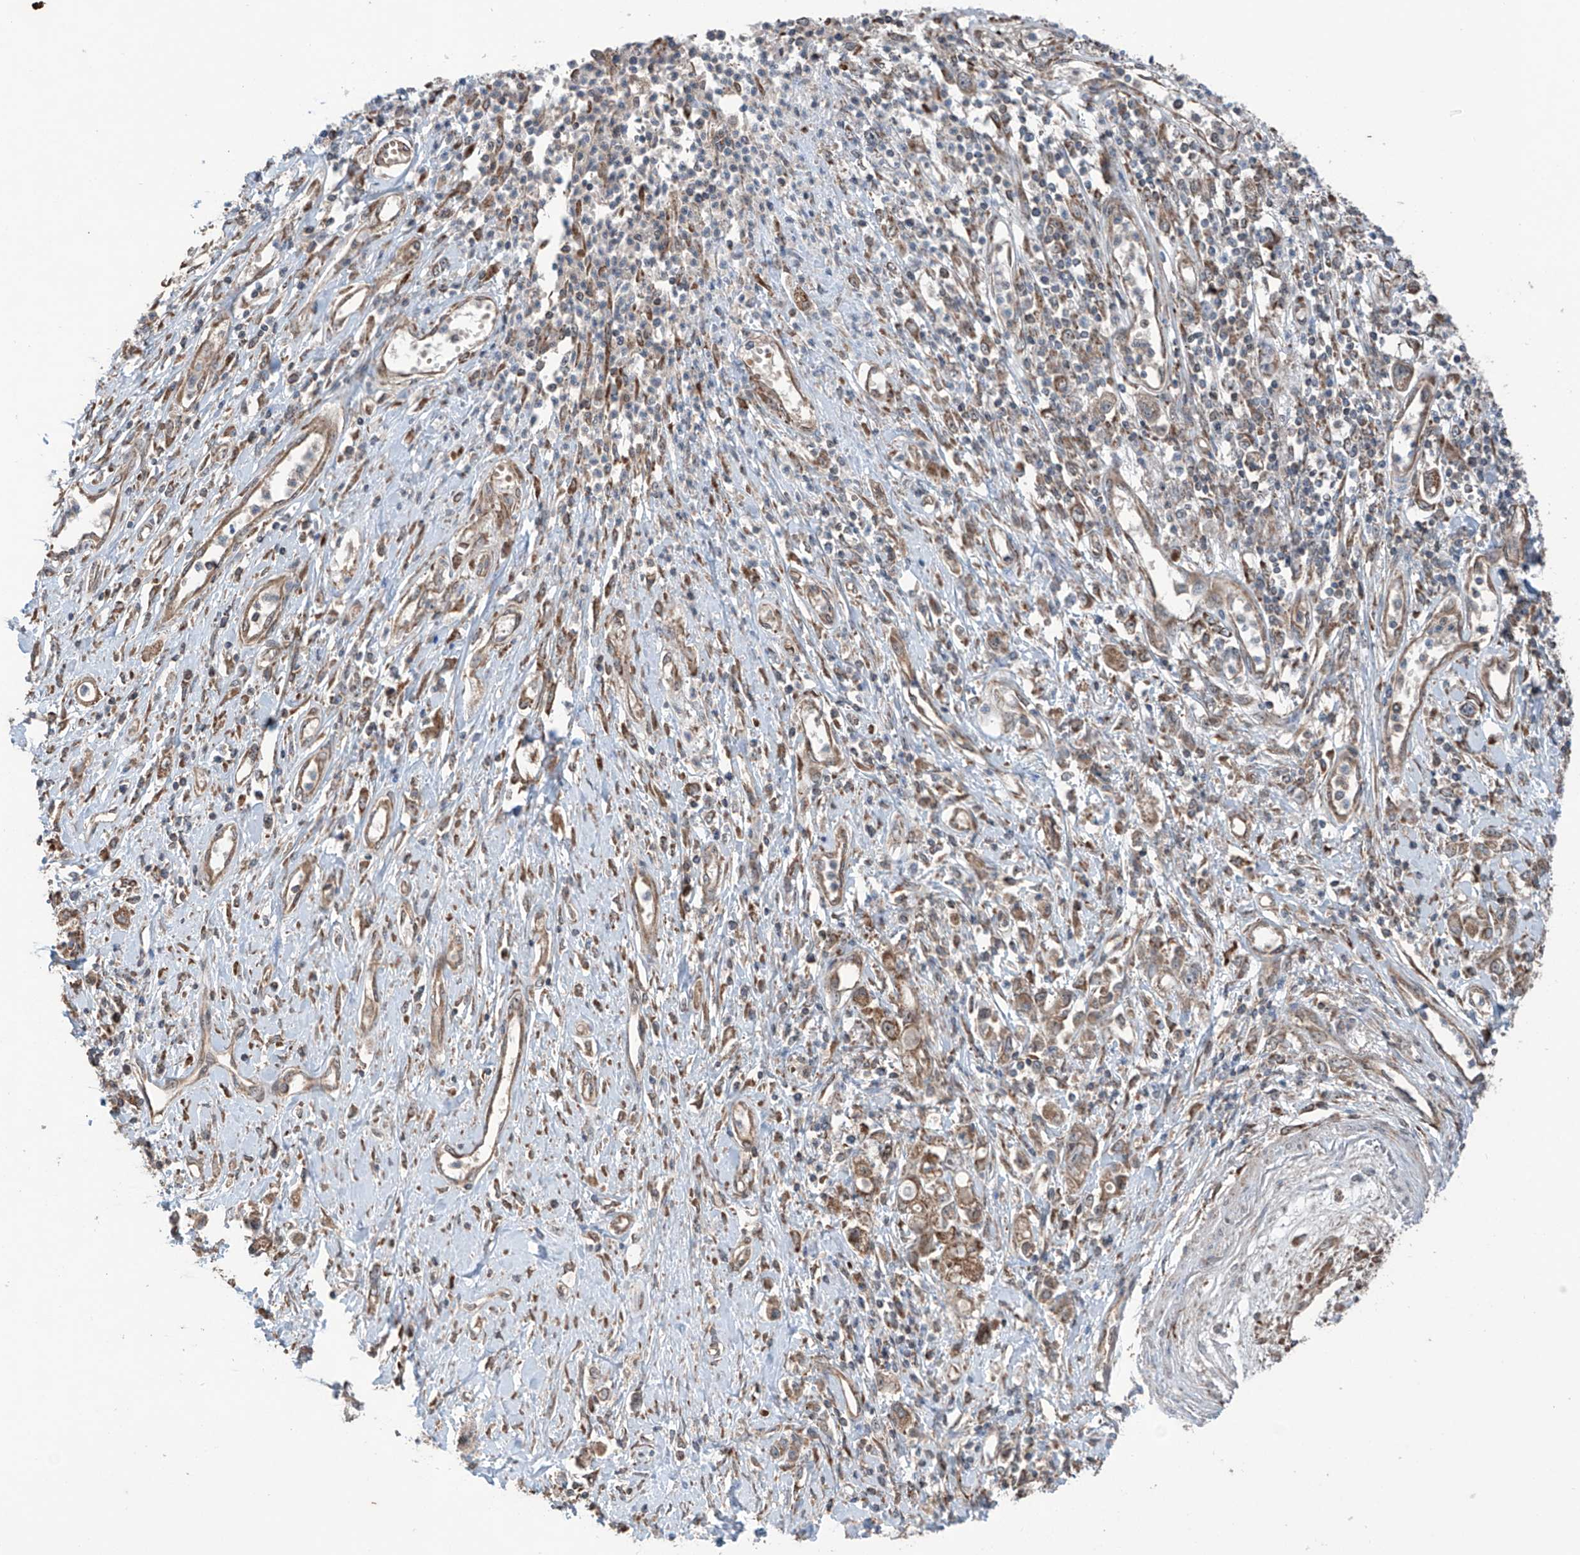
{"staining": {"intensity": "weak", "quantity": ">75%", "location": "cytoplasmic/membranous"}, "tissue": "stomach cancer", "cell_type": "Tumor cells", "image_type": "cancer", "snomed": [{"axis": "morphology", "description": "Adenocarcinoma, NOS"}, {"axis": "topography", "description": "Stomach"}], "caption": "Stomach cancer stained for a protein demonstrates weak cytoplasmic/membranous positivity in tumor cells.", "gene": "SAMD3", "patient": {"sex": "female", "age": 76}}